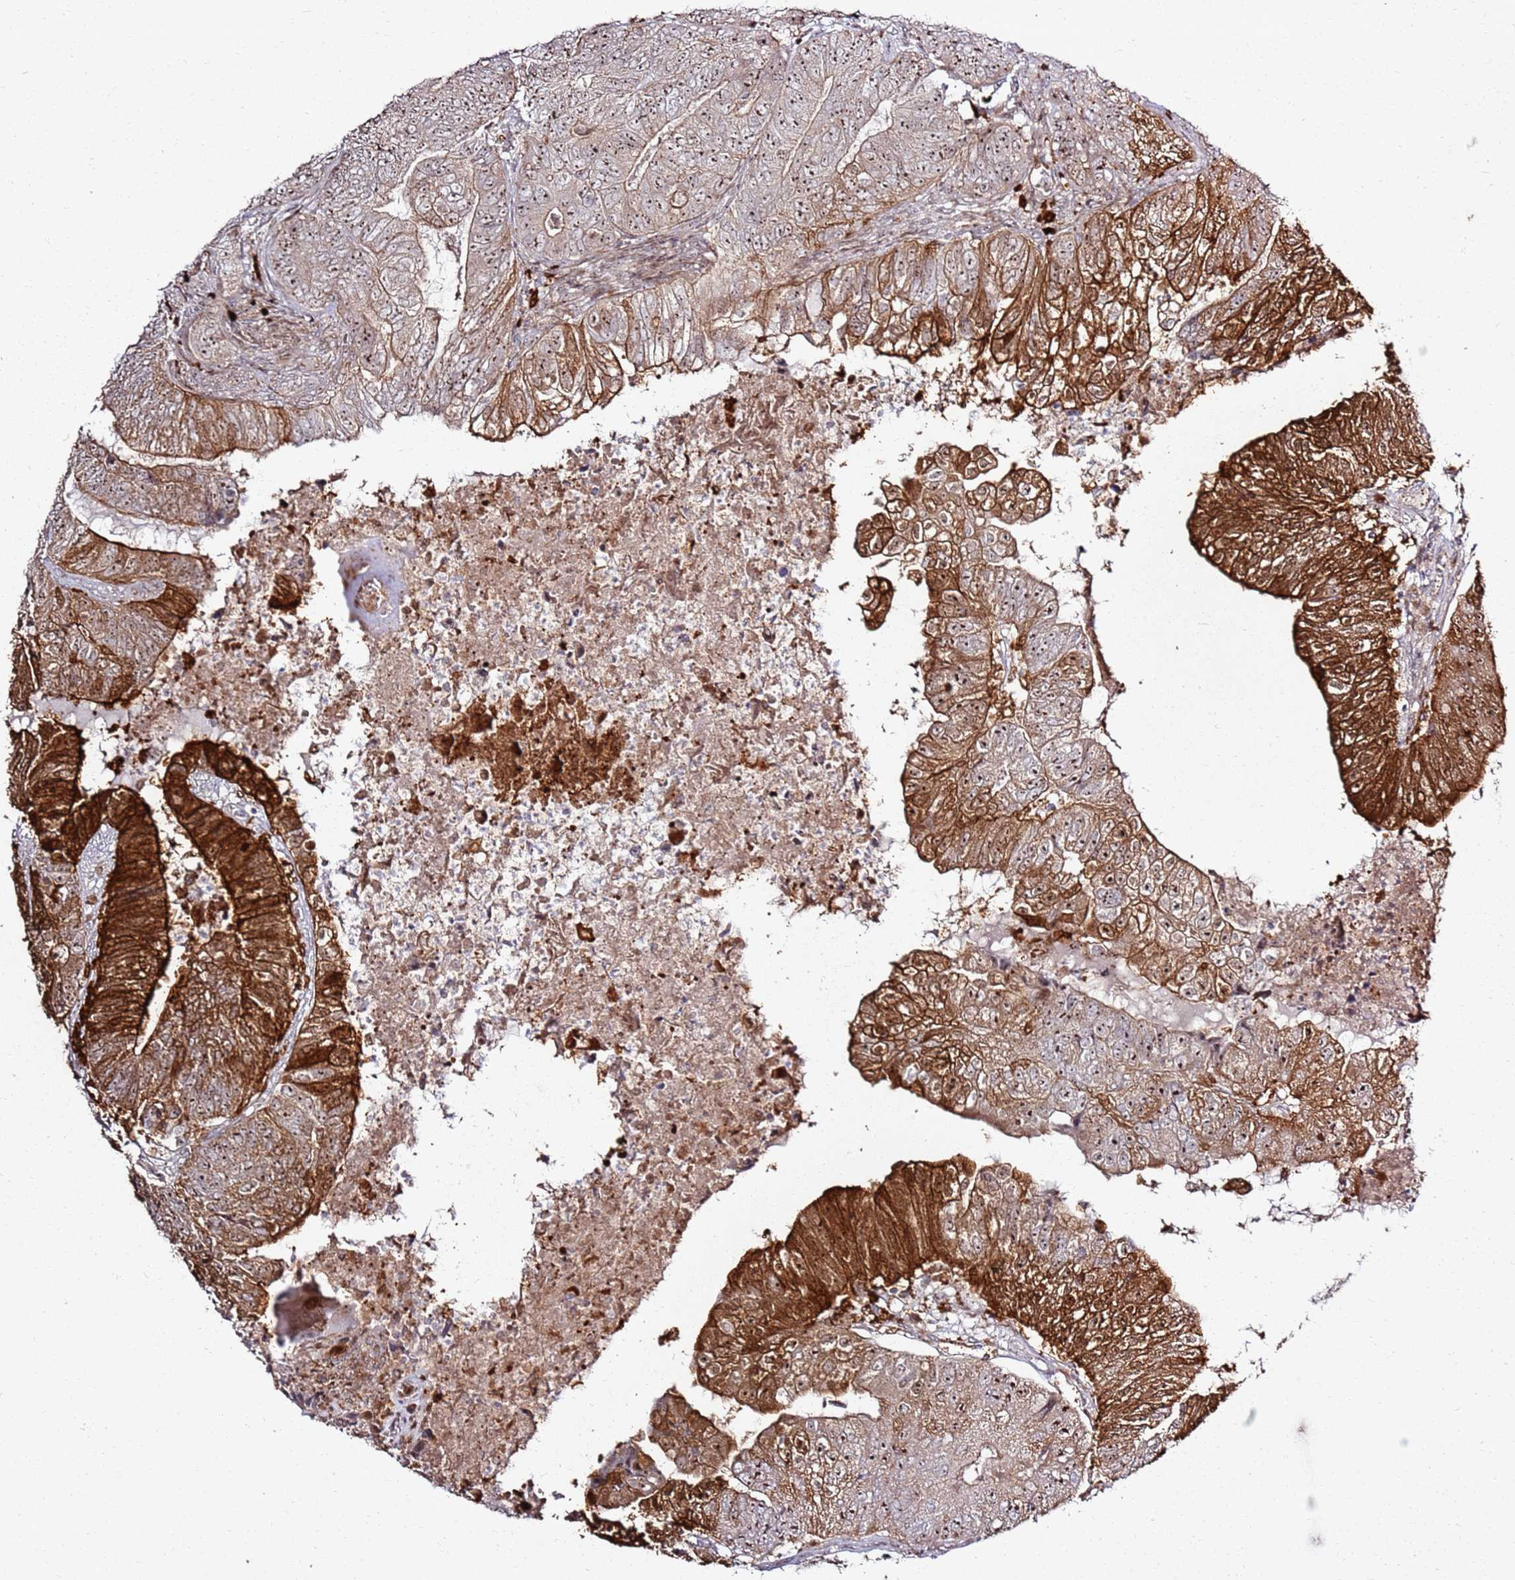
{"staining": {"intensity": "strong", "quantity": "25%-75%", "location": "cytoplasmic/membranous,nuclear"}, "tissue": "colorectal cancer", "cell_type": "Tumor cells", "image_type": "cancer", "snomed": [{"axis": "morphology", "description": "Adenocarcinoma, NOS"}, {"axis": "topography", "description": "Colon"}], "caption": "Protein expression analysis of colorectal adenocarcinoma displays strong cytoplasmic/membranous and nuclear staining in approximately 25%-75% of tumor cells.", "gene": "CNPY1", "patient": {"sex": "female", "age": 67}}